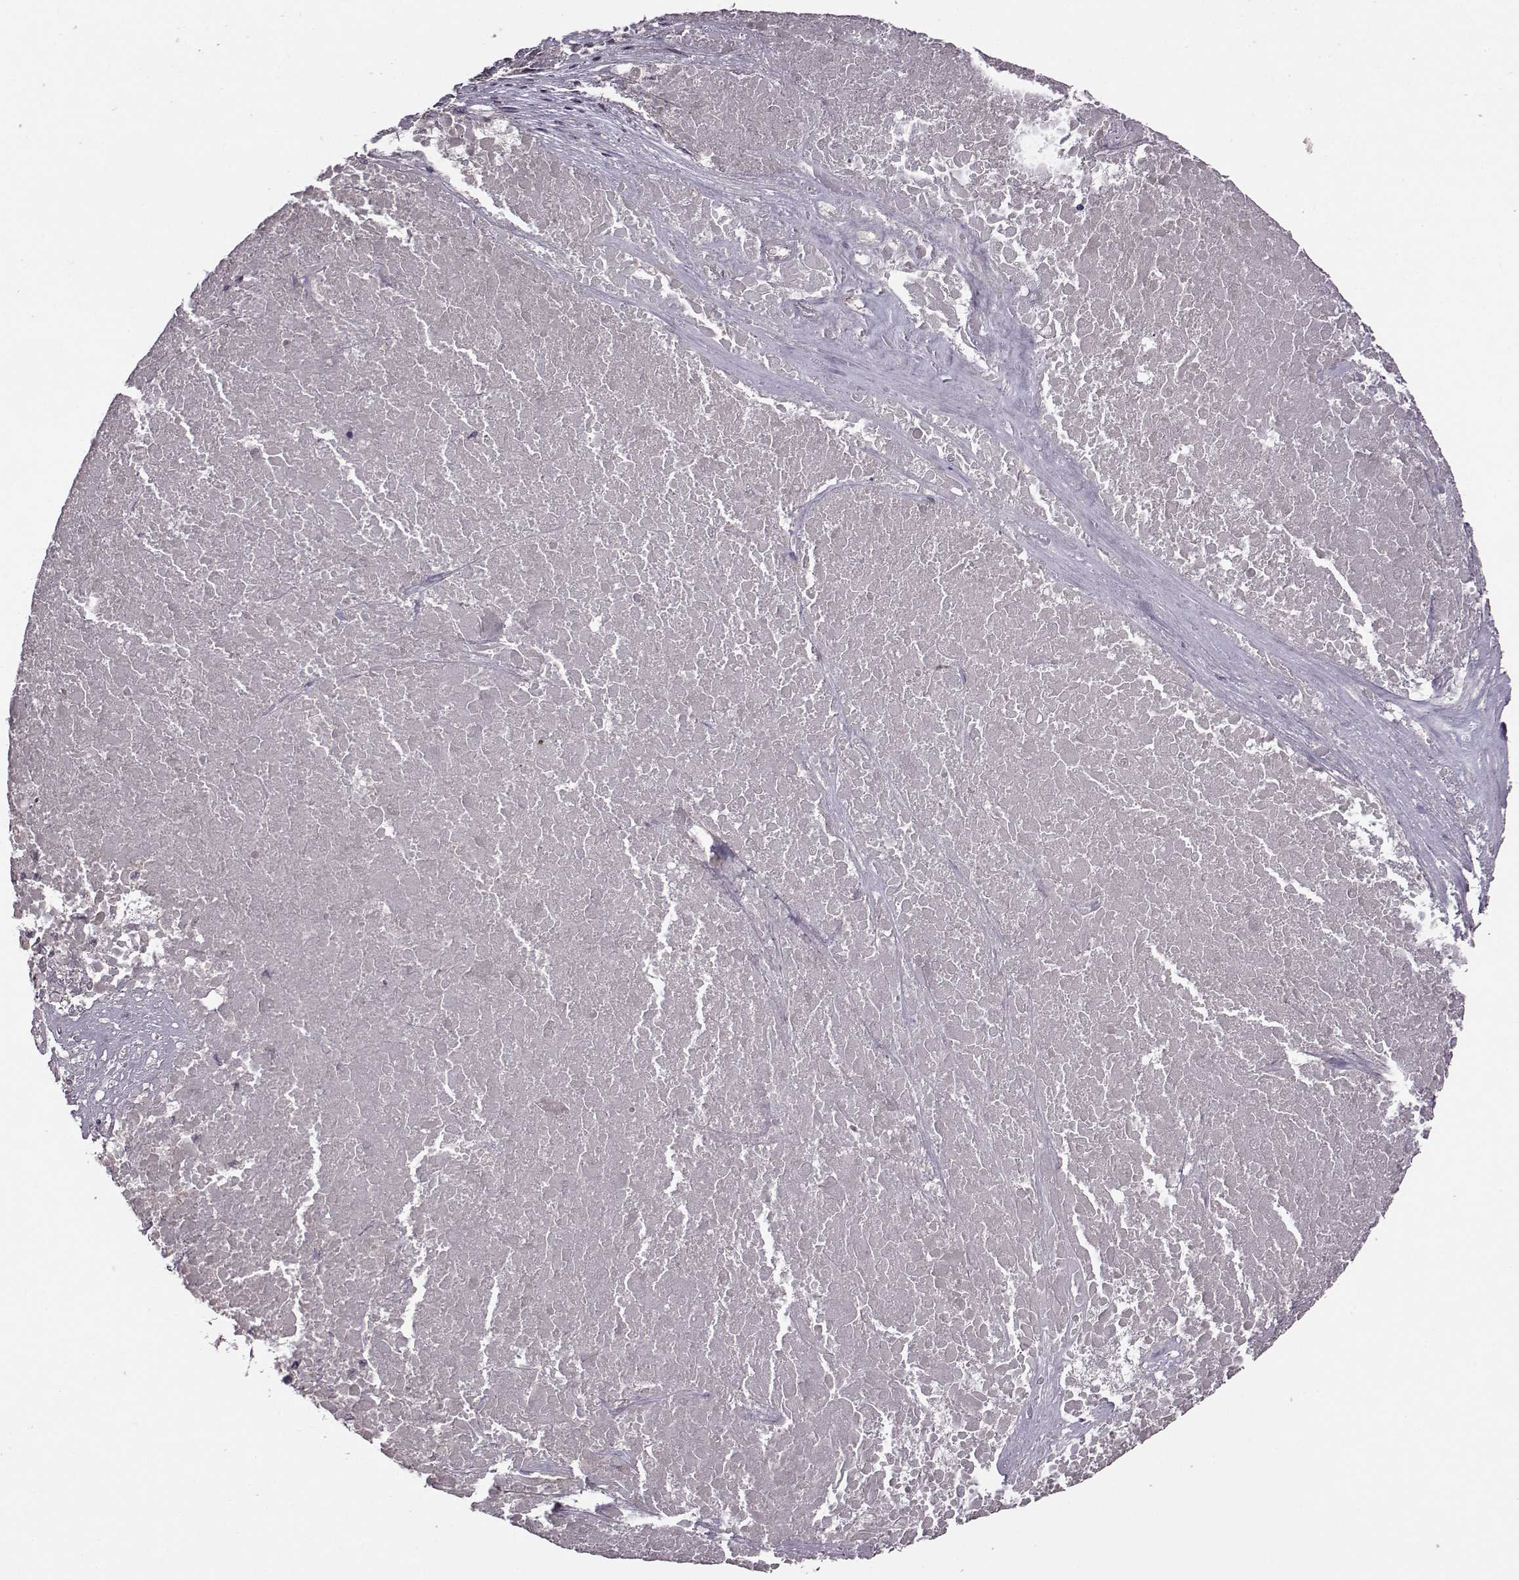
{"staining": {"intensity": "strong", "quantity": "<25%", "location": "cytoplasmic/membranous"}, "tissue": "ovarian cancer", "cell_type": "Tumor cells", "image_type": "cancer", "snomed": [{"axis": "morphology", "description": "Cystadenocarcinoma, serous, NOS"}, {"axis": "topography", "description": "Ovary"}], "caption": "Immunohistochemical staining of serous cystadenocarcinoma (ovarian) reveals strong cytoplasmic/membranous protein staining in approximately <25% of tumor cells.", "gene": "SYNPO", "patient": {"sex": "female", "age": 54}}